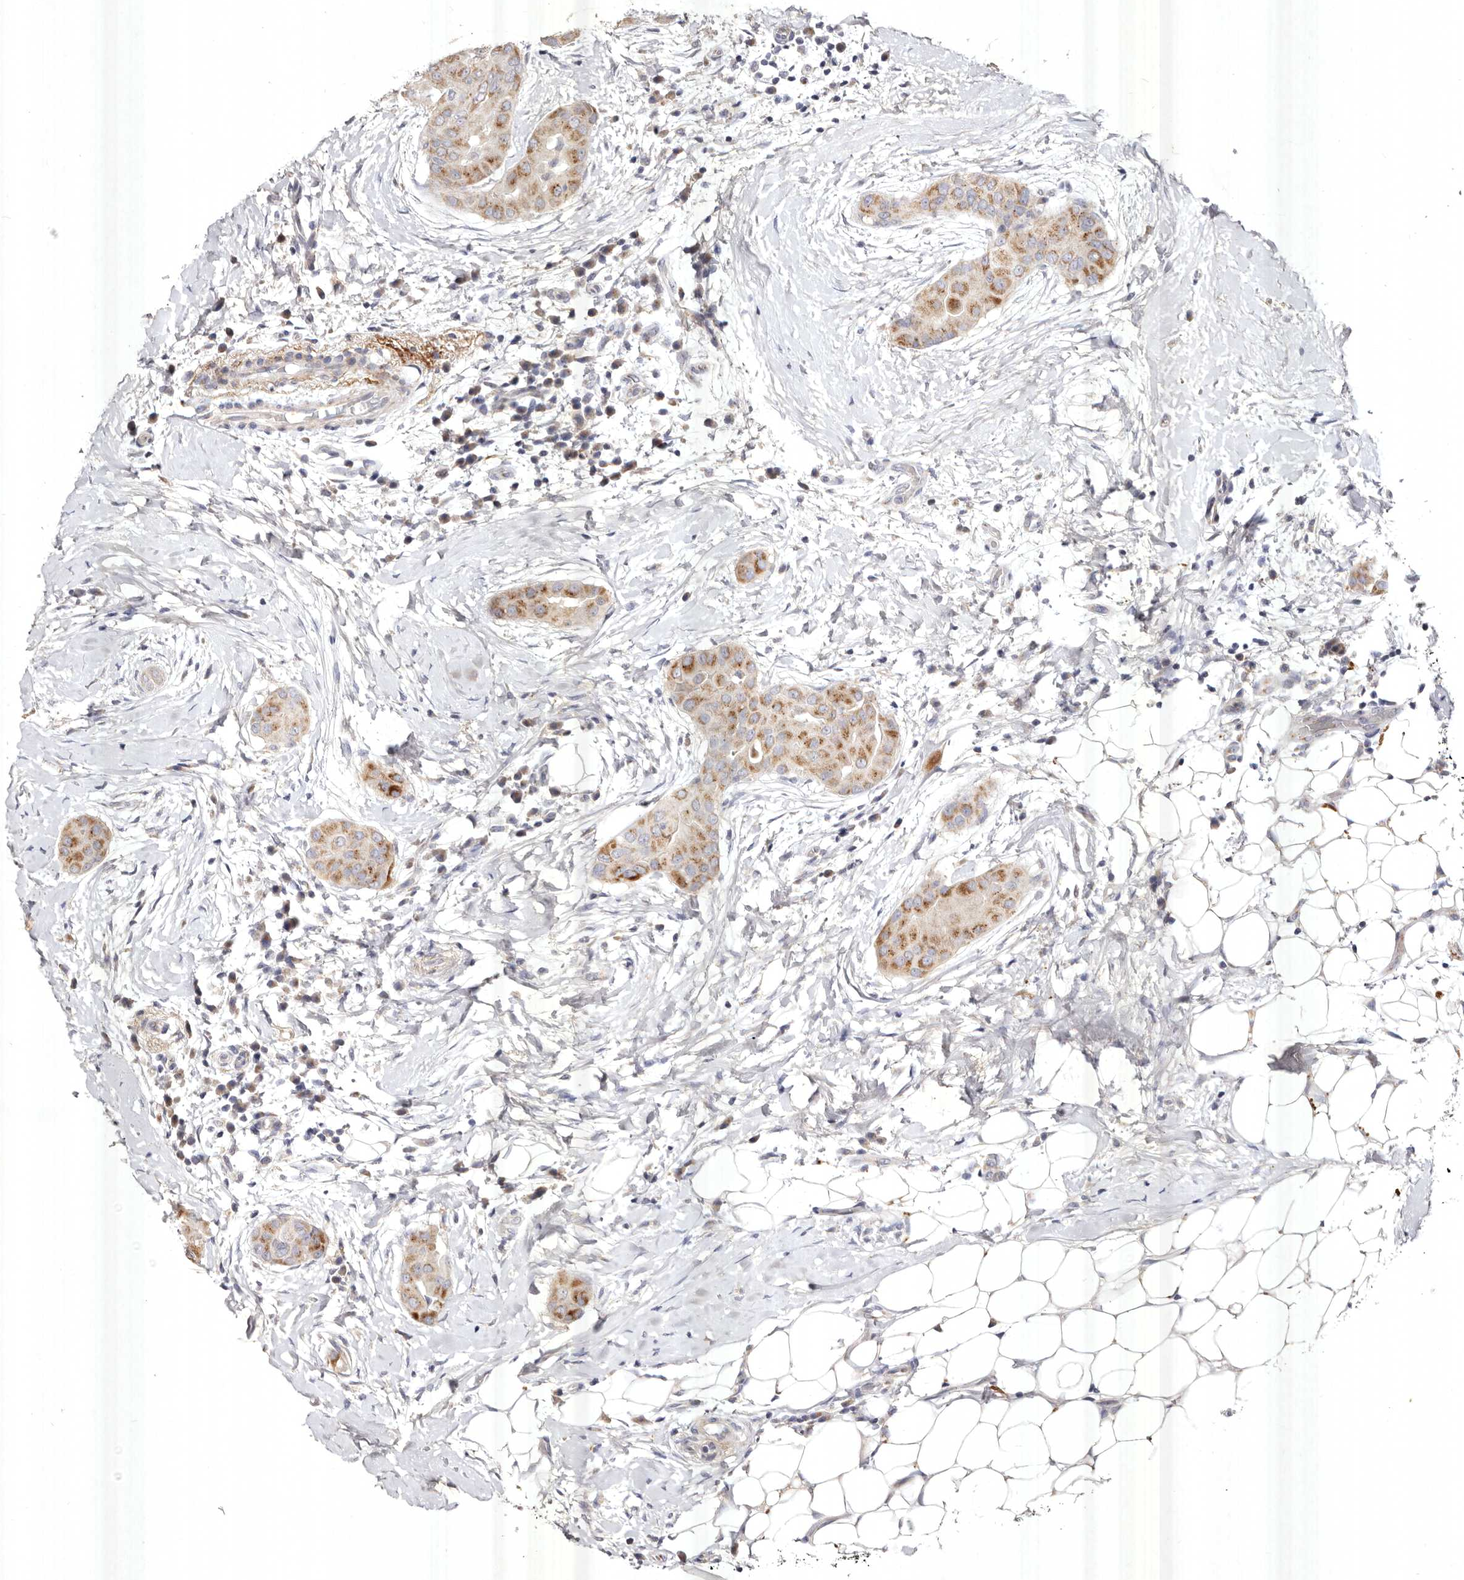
{"staining": {"intensity": "moderate", "quantity": ">75%", "location": "cytoplasmic/membranous"}, "tissue": "thyroid cancer", "cell_type": "Tumor cells", "image_type": "cancer", "snomed": [{"axis": "morphology", "description": "Papillary adenocarcinoma, NOS"}, {"axis": "topography", "description": "Thyroid gland"}], "caption": "Immunohistochemistry photomicrograph of papillary adenocarcinoma (thyroid) stained for a protein (brown), which reveals medium levels of moderate cytoplasmic/membranous staining in about >75% of tumor cells.", "gene": "USP24", "patient": {"sex": "male", "age": 33}}